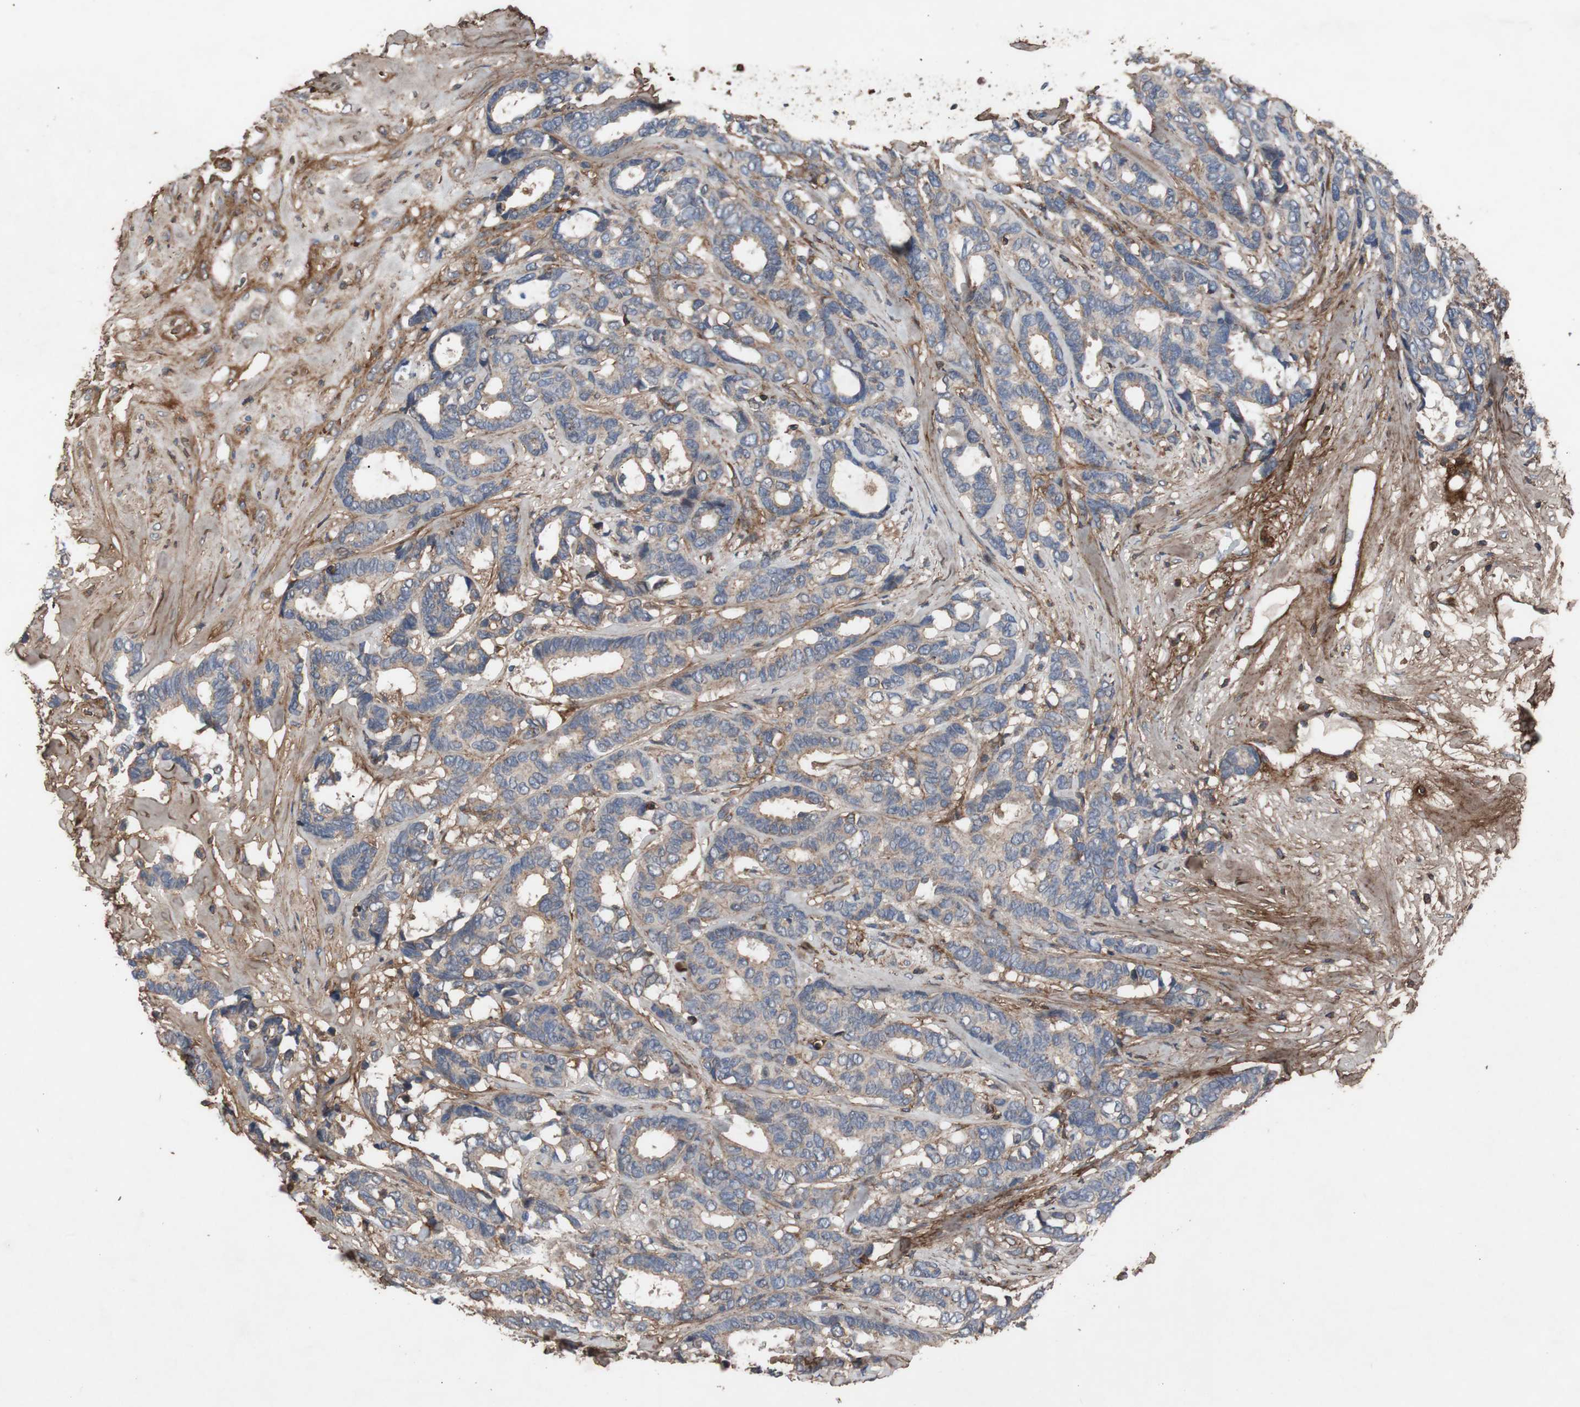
{"staining": {"intensity": "weak", "quantity": ">75%", "location": "cytoplasmic/membranous"}, "tissue": "breast cancer", "cell_type": "Tumor cells", "image_type": "cancer", "snomed": [{"axis": "morphology", "description": "Duct carcinoma"}, {"axis": "topography", "description": "Breast"}], "caption": "IHC micrograph of breast cancer stained for a protein (brown), which shows low levels of weak cytoplasmic/membranous positivity in about >75% of tumor cells.", "gene": "COL6A2", "patient": {"sex": "female", "age": 87}}